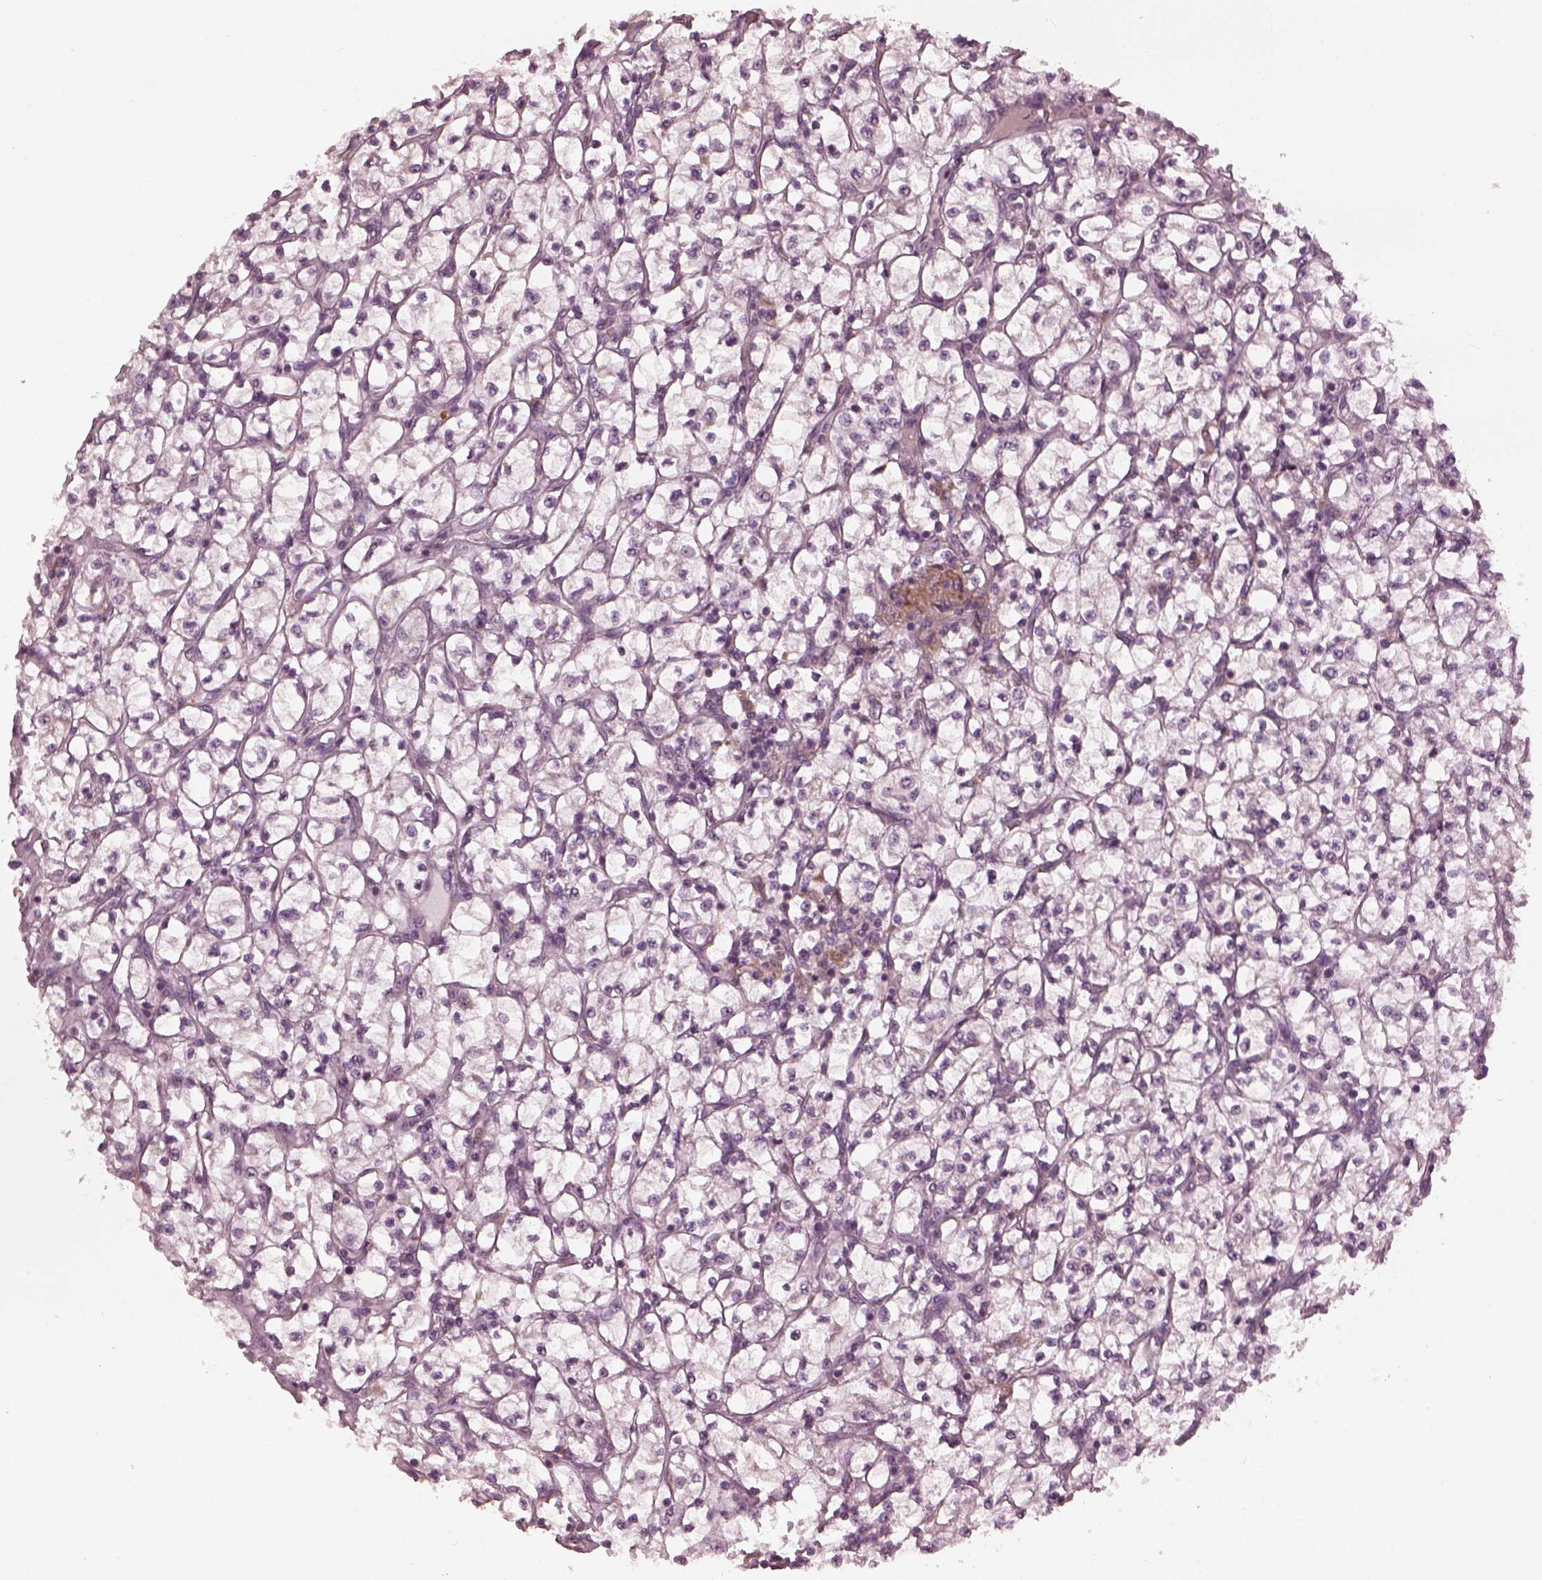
{"staining": {"intensity": "negative", "quantity": "none", "location": "none"}, "tissue": "renal cancer", "cell_type": "Tumor cells", "image_type": "cancer", "snomed": [{"axis": "morphology", "description": "Adenocarcinoma, NOS"}, {"axis": "topography", "description": "Kidney"}], "caption": "Immunohistochemical staining of renal cancer (adenocarcinoma) shows no significant expression in tumor cells. Nuclei are stained in blue.", "gene": "PSTPIP2", "patient": {"sex": "female", "age": 64}}